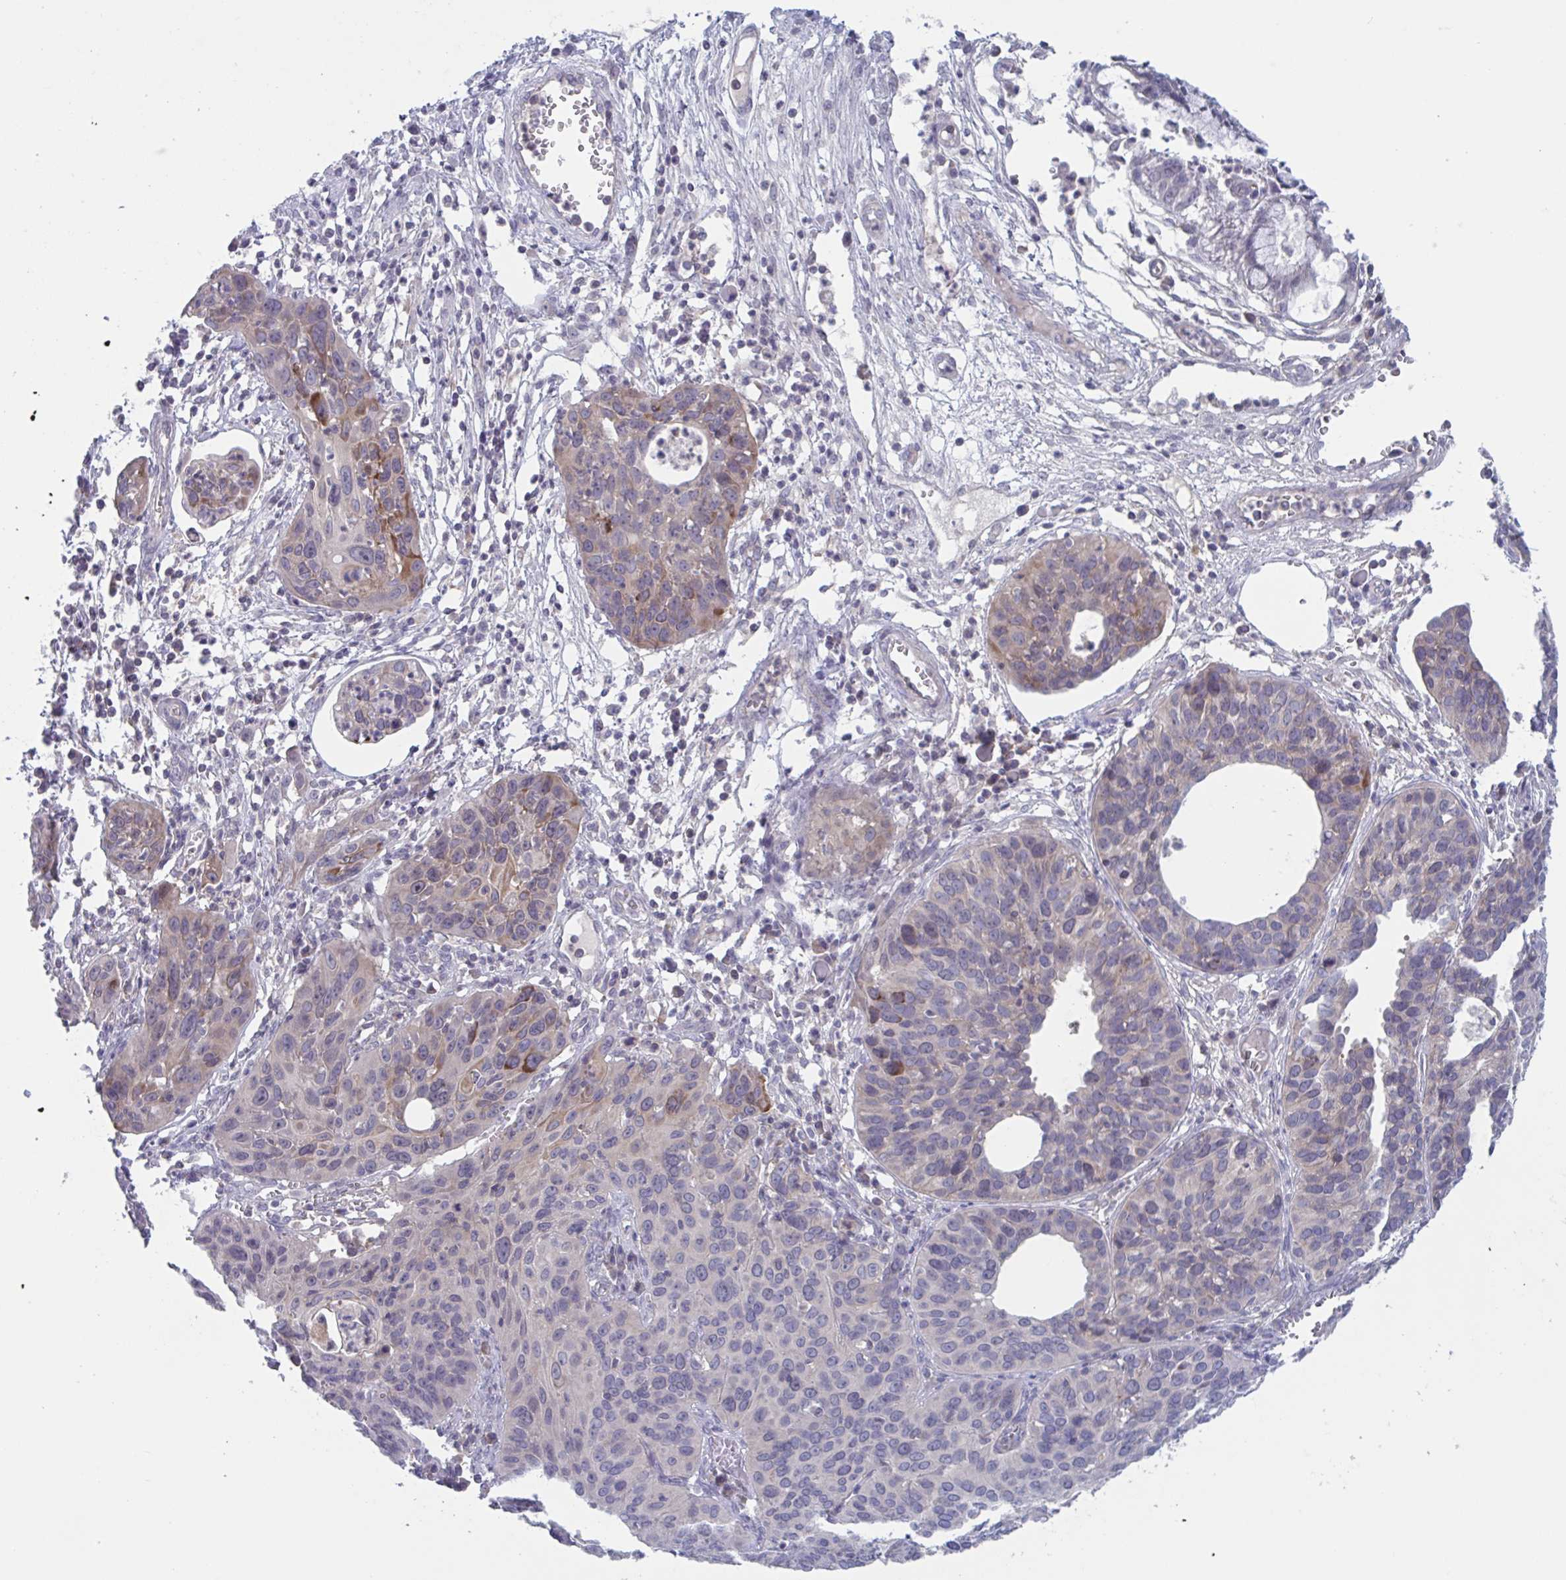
{"staining": {"intensity": "strong", "quantity": "<25%", "location": "cytoplasmic/membranous"}, "tissue": "cervical cancer", "cell_type": "Tumor cells", "image_type": "cancer", "snomed": [{"axis": "morphology", "description": "Squamous cell carcinoma, NOS"}, {"axis": "topography", "description": "Cervix"}], "caption": "Tumor cells demonstrate strong cytoplasmic/membranous expression in approximately <25% of cells in cervical squamous cell carcinoma.", "gene": "STK26", "patient": {"sex": "female", "age": 36}}